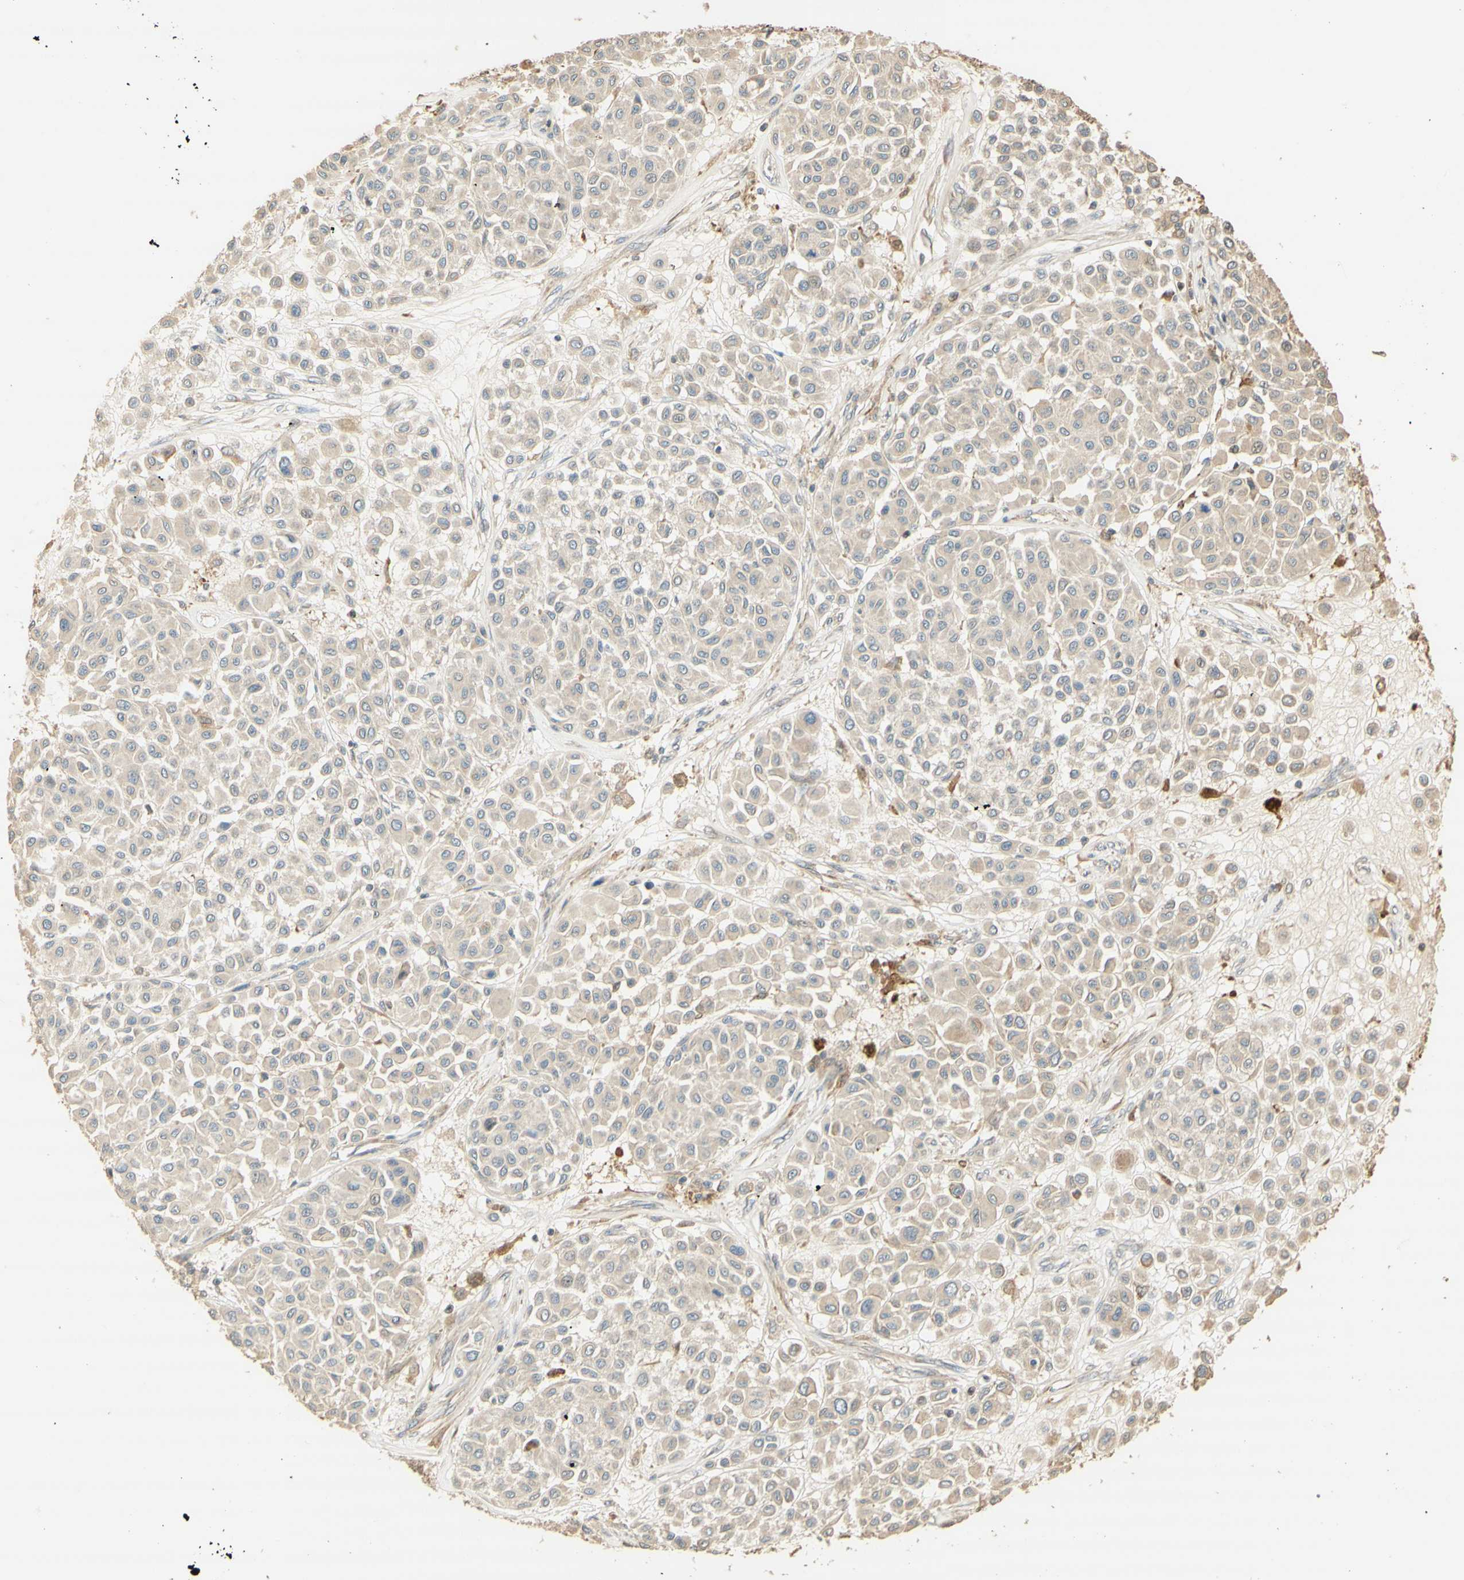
{"staining": {"intensity": "weak", "quantity": "<25%", "location": "cytoplasmic/membranous"}, "tissue": "melanoma", "cell_type": "Tumor cells", "image_type": "cancer", "snomed": [{"axis": "morphology", "description": "Malignant melanoma, Metastatic site"}, {"axis": "topography", "description": "Soft tissue"}], "caption": "DAB immunohistochemical staining of human melanoma demonstrates no significant positivity in tumor cells.", "gene": "AGER", "patient": {"sex": "male", "age": 41}}